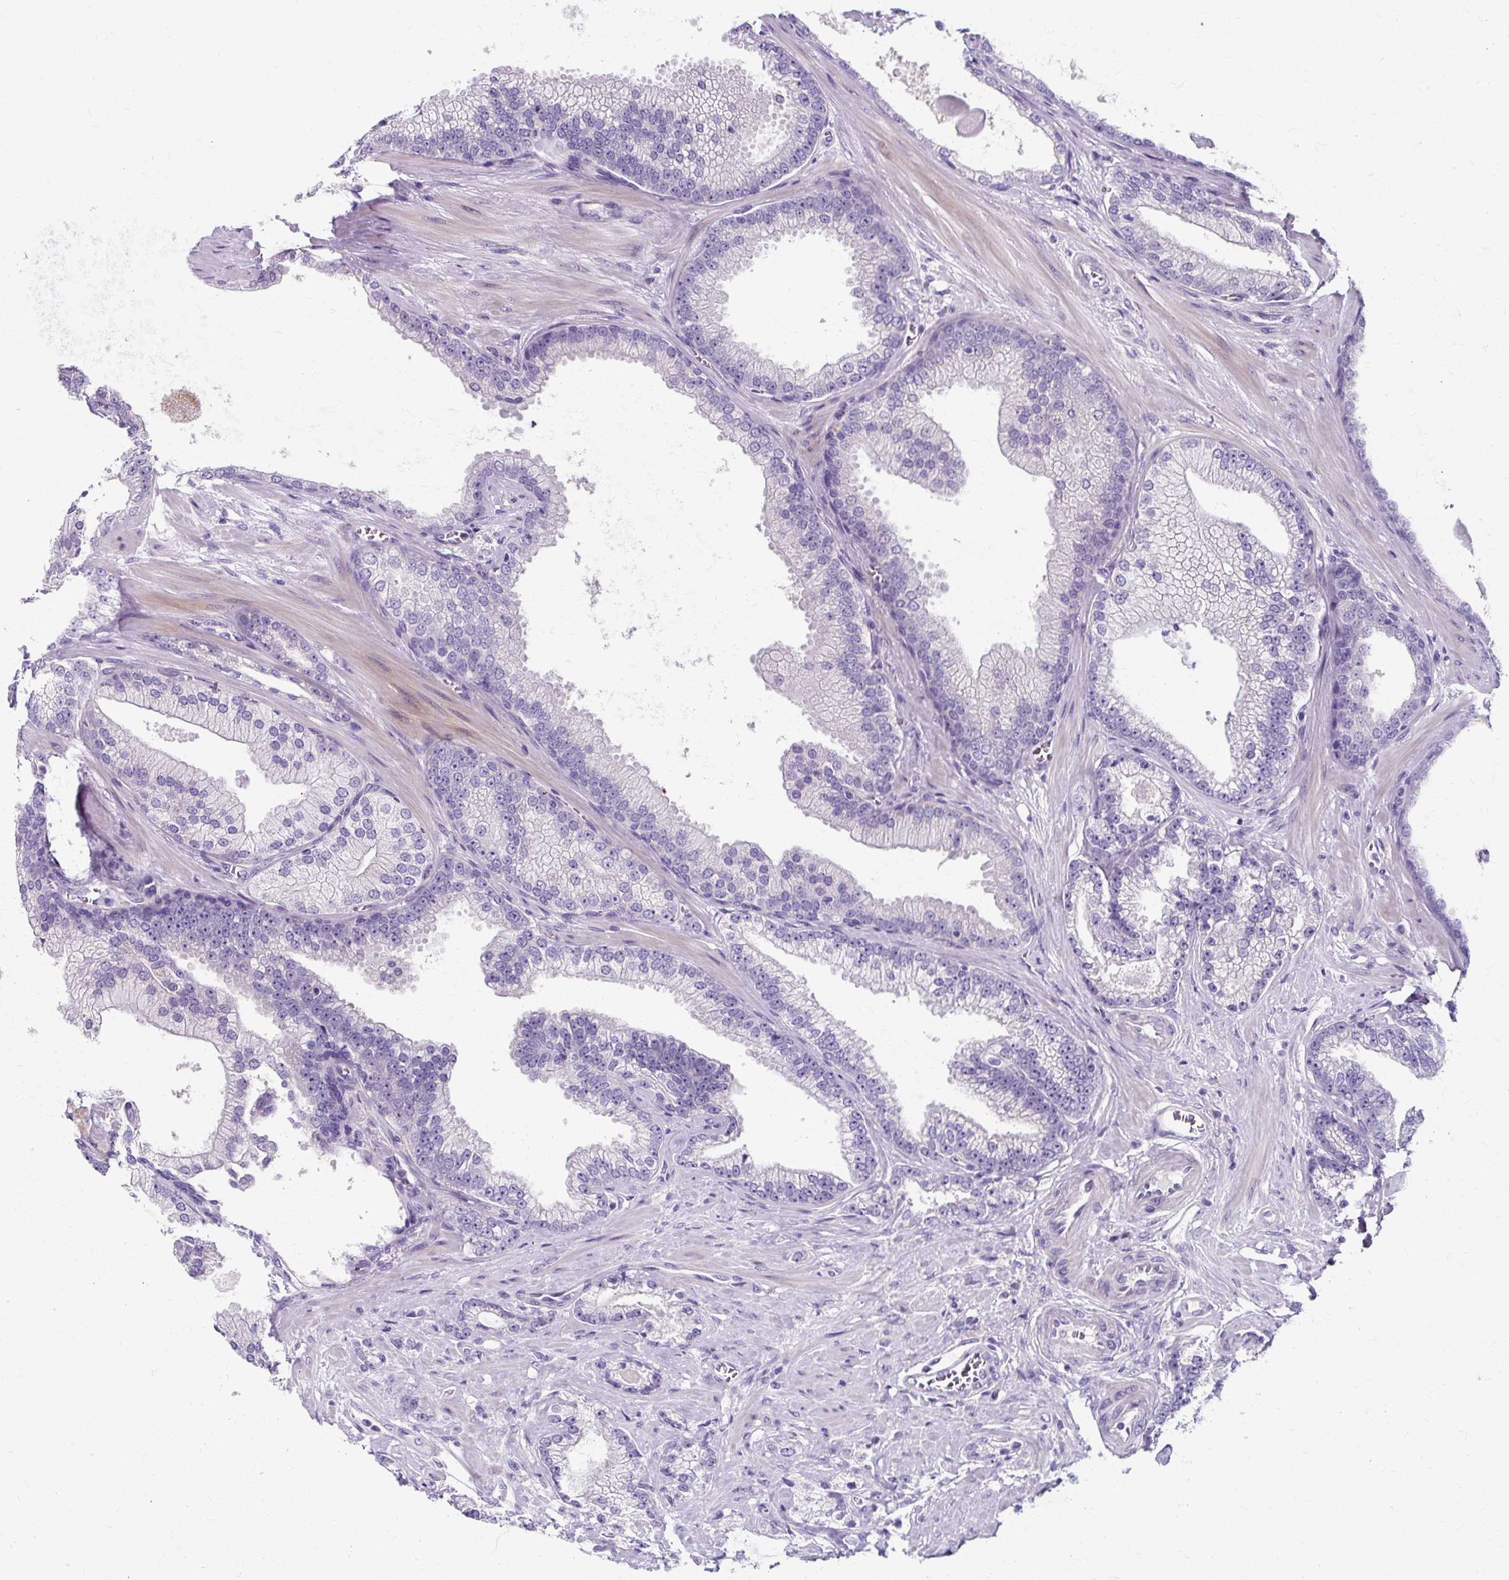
{"staining": {"intensity": "negative", "quantity": "none", "location": "none"}, "tissue": "prostate cancer", "cell_type": "Tumor cells", "image_type": "cancer", "snomed": [{"axis": "morphology", "description": "Adenocarcinoma, High grade"}, {"axis": "topography", "description": "Prostate"}], "caption": "Prostate cancer (adenocarcinoma (high-grade)) was stained to show a protein in brown. There is no significant positivity in tumor cells. (IHC, brightfield microscopy, high magnification).", "gene": "ZNF555", "patient": {"sex": "male", "age": 68}}